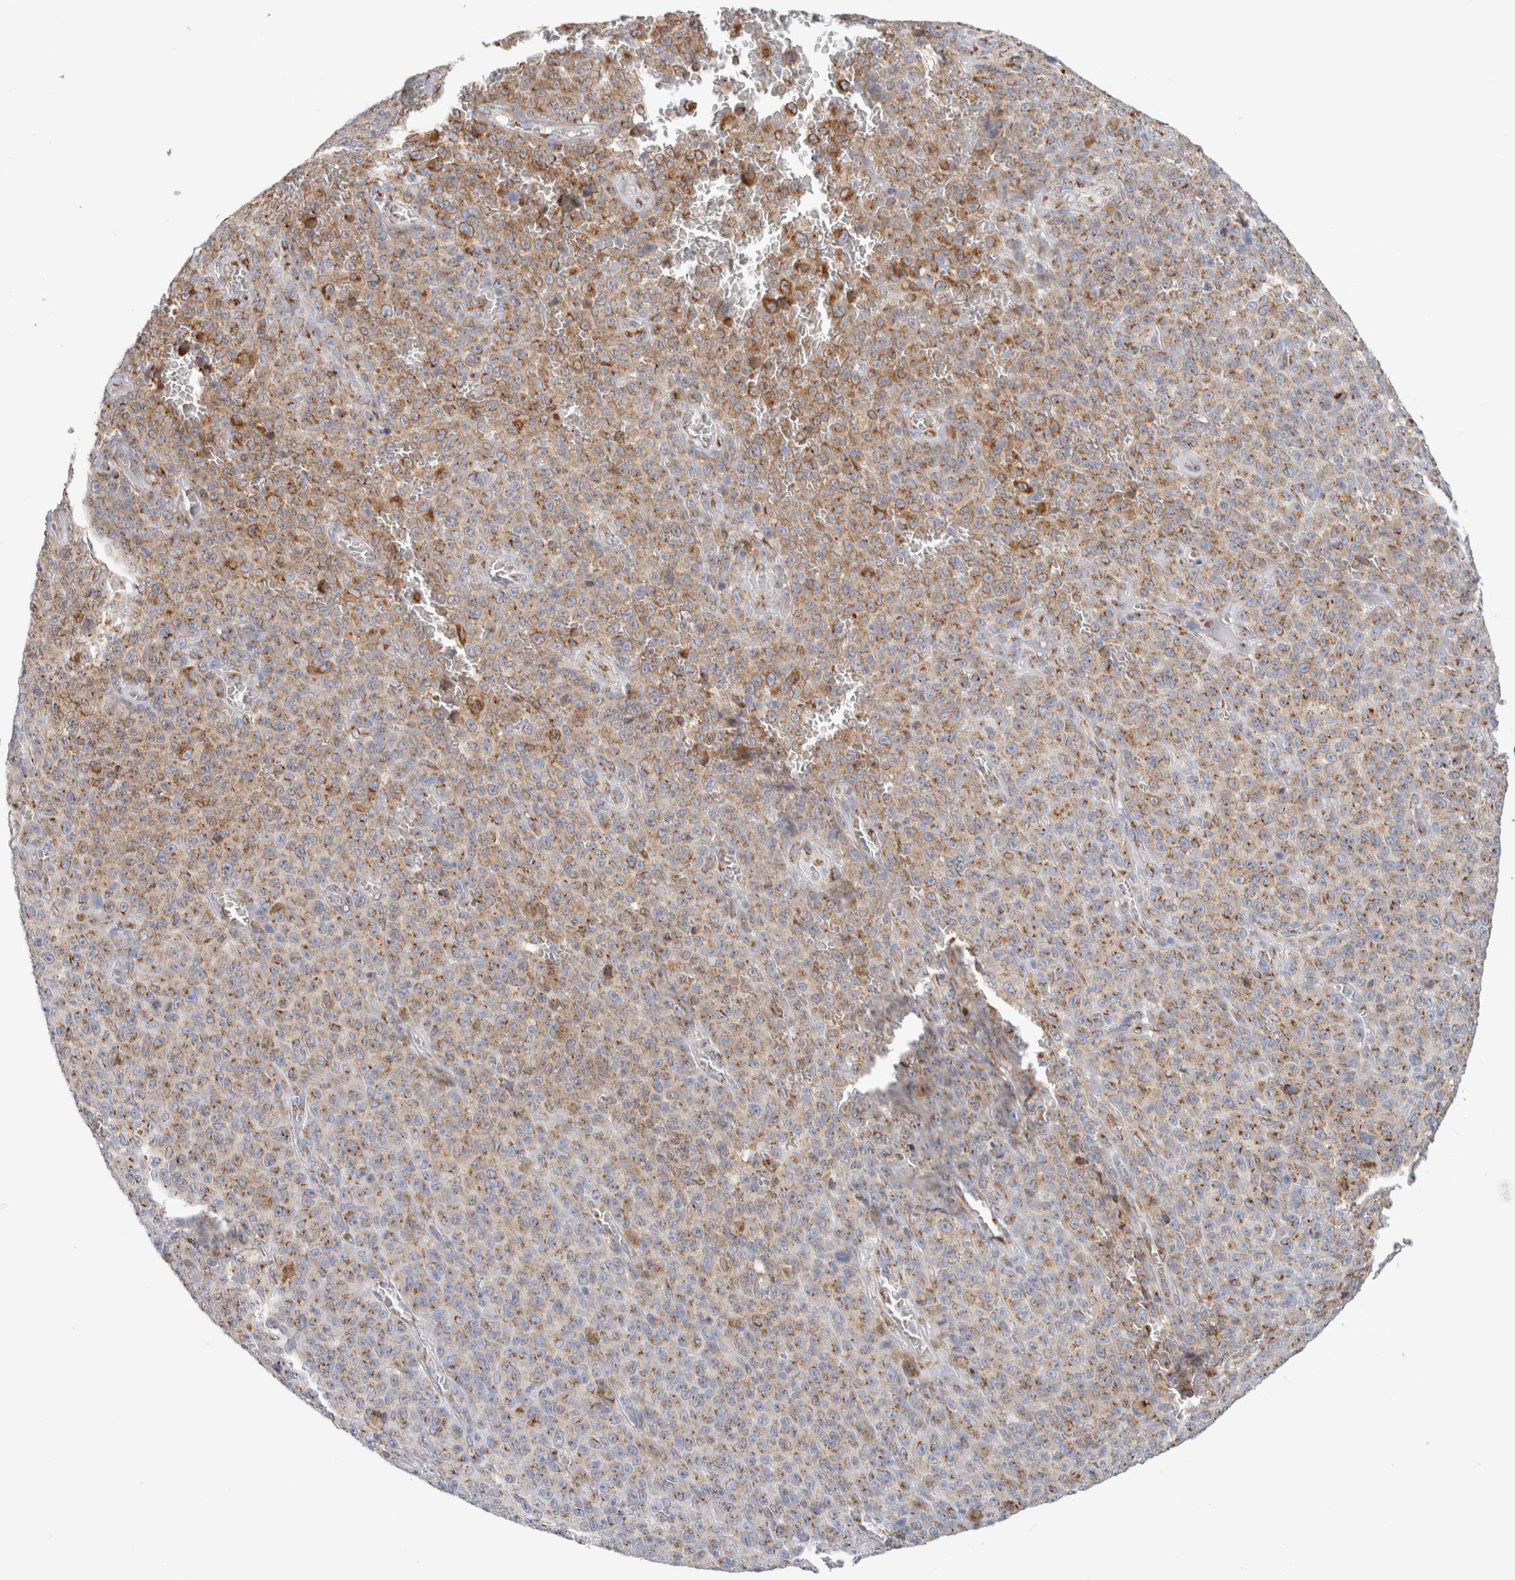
{"staining": {"intensity": "weak", "quantity": ">75%", "location": "cytoplasmic/membranous"}, "tissue": "melanoma", "cell_type": "Tumor cells", "image_type": "cancer", "snomed": [{"axis": "morphology", "description": "Malignant melanoma, NOS"}, {"axis": "topography", "description": "Skin"}], "caption": "The immunohistochemical stain highlights weak cytoplasmic/membranous staining in tumor cells of malignant melanoma tissue.", "gene": "MCFD2", "patient": {"sex": "female", "age": 82}}